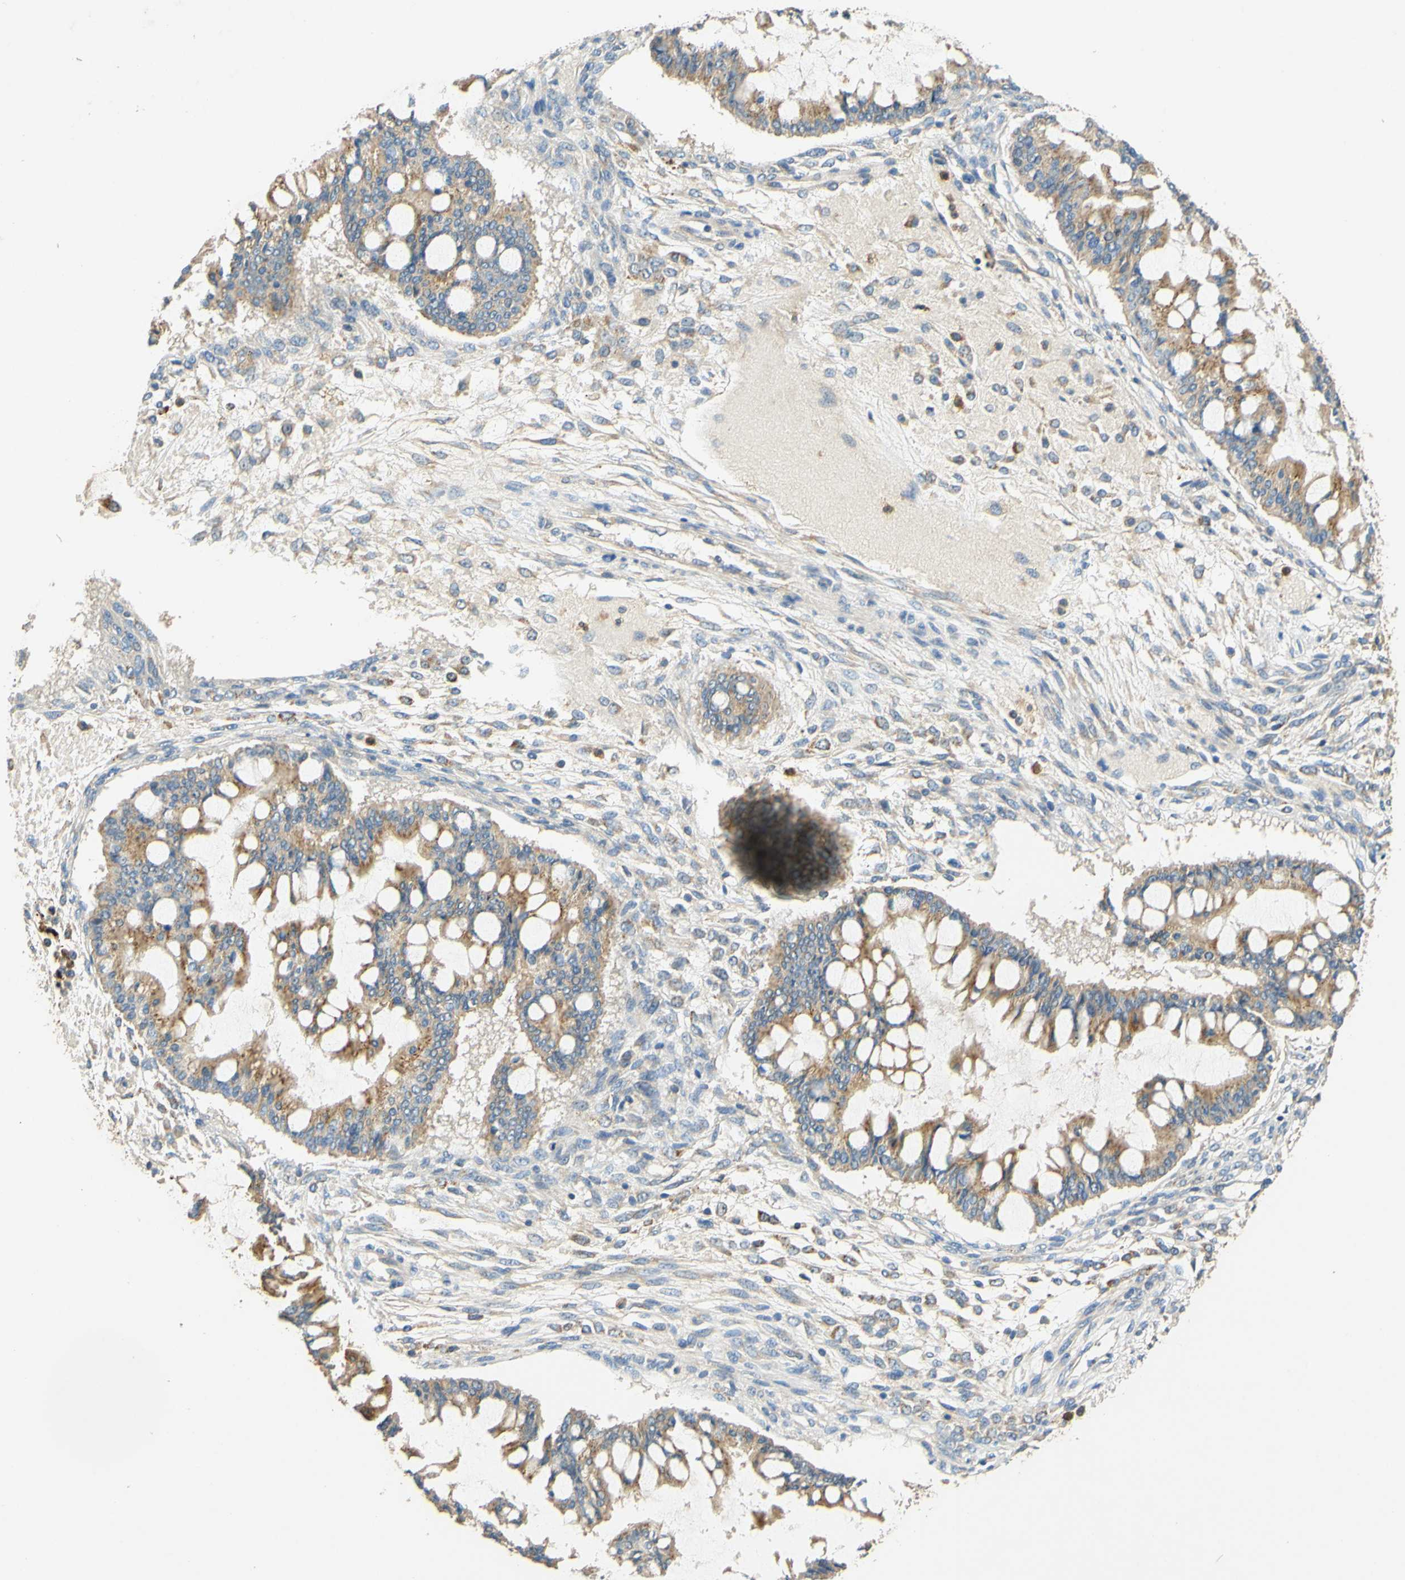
{"staining": {"intensity": "moderate", "quantity": ">75%", "location": "cytoplasmic/membranous"}, "tissue": "ovarian cancer", "cell_type": "Tumor cells", "image_type": "cancer", "snomed": [{"axis": "morphology", "description": "Cystadenocarcinoma, mucinous, NOS"}, {"axis": "topography", "description": "Ovary"}], "caption": "This is a photomicrograph of immunohistochemistry staining of ovarian cancer, which shows moderate positivity in the cytoplasmic/membranous of tumor cells.", "gene": "ENTREP2", "patient": {"sex": "female", "age": 73}}